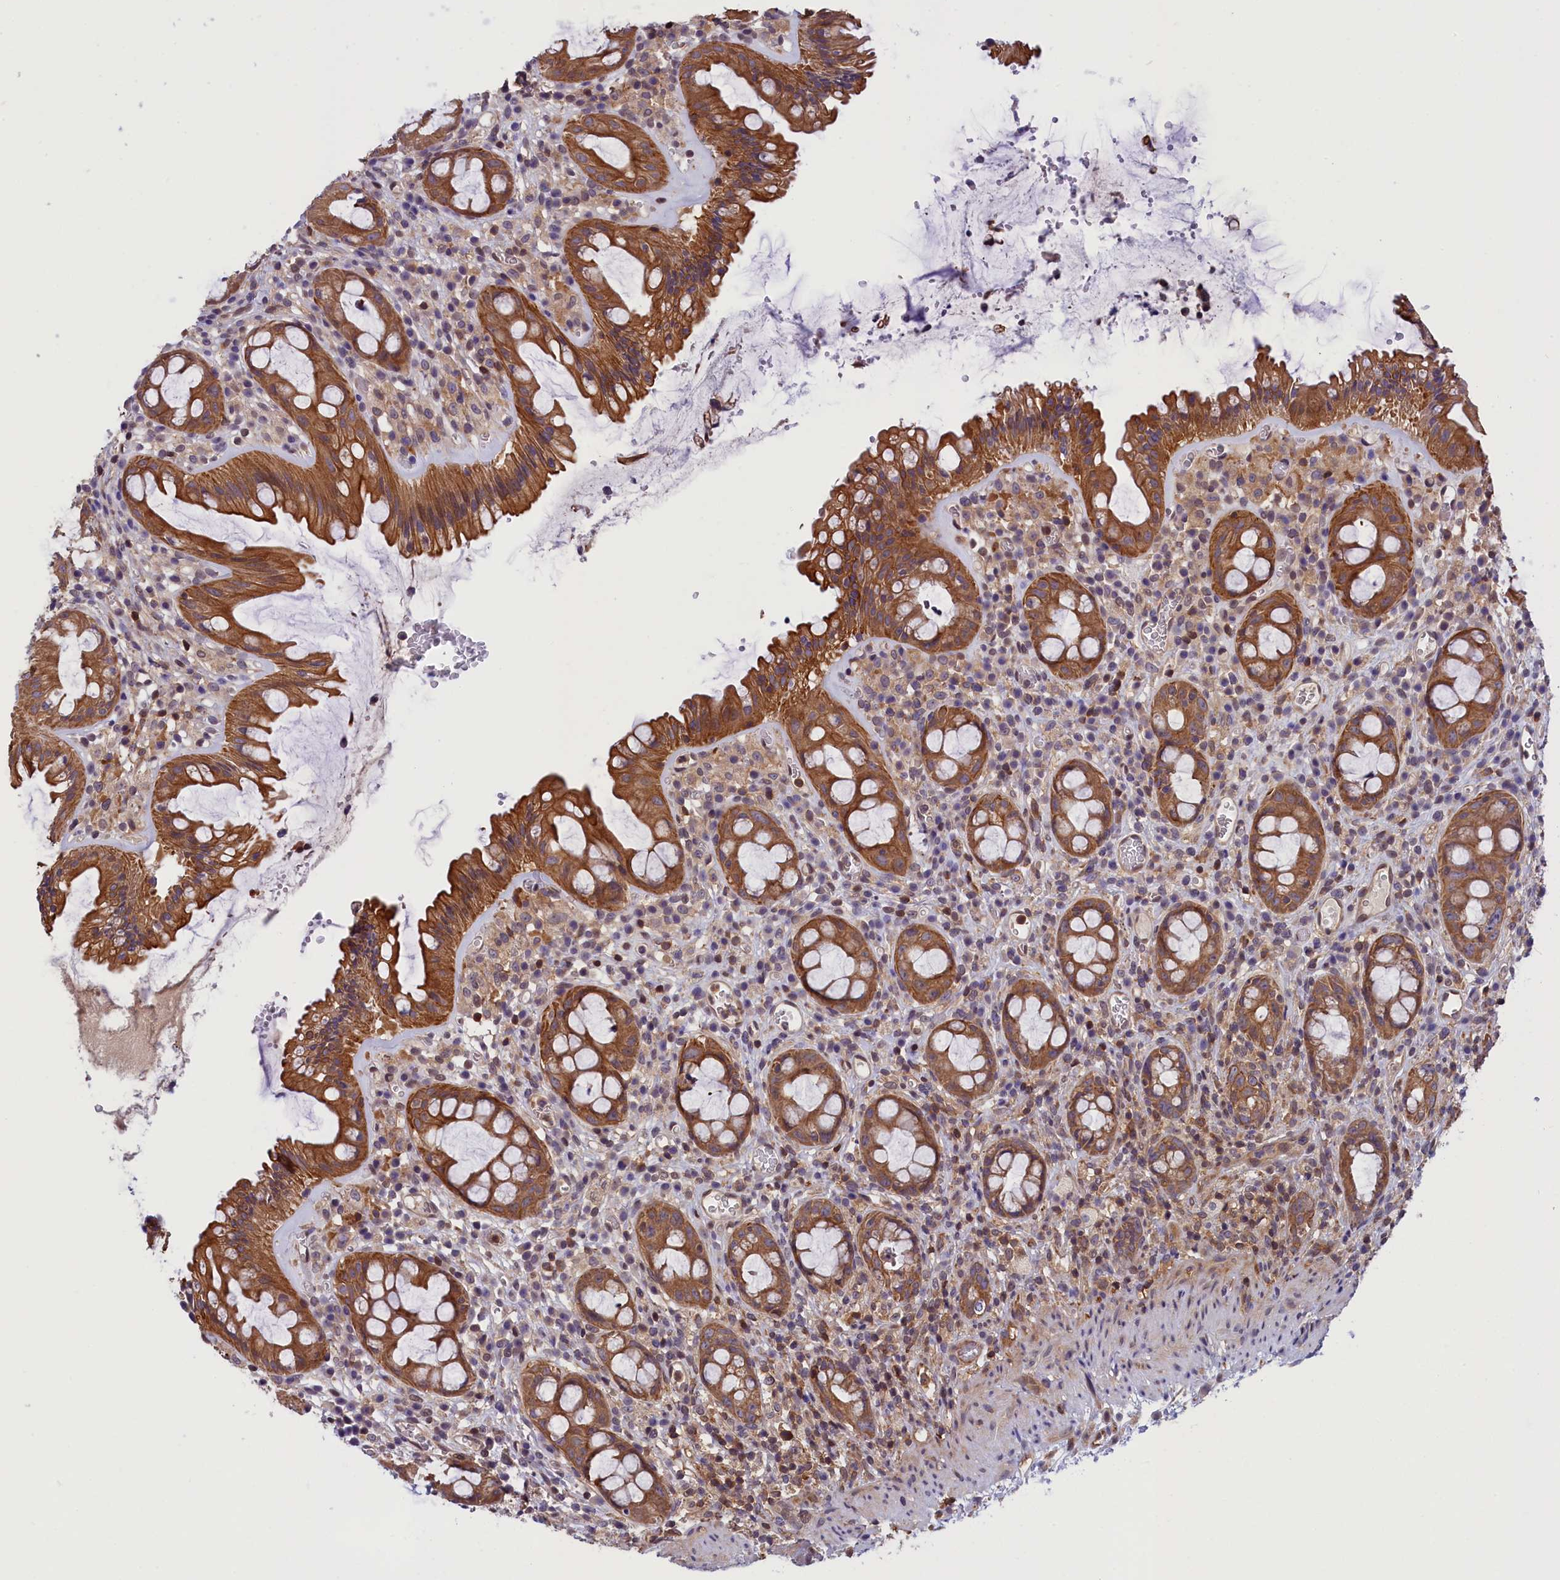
{"staining": {"intensity": "moderate", "quantity": ">75%", "location": "cytoplasmic/membranous"}, "tissue": "rectum", "cell_type": "Glandular cells", "image_type": "normal", "snomed": [{"axis": "morphology", "description": "Normal tissue, NOS"}, {"axis": "topography", "description": "Rectum"}], "caption": "Immunohistochemistry photomicrograph of benign rectum stained for a protein (brown), which exhibits medium levels of moderate cytoplasmic/membranous expression in about >75% of glandular cells.", "gene": "TBCB", "patient": {"sex": "female", "age": 57}}